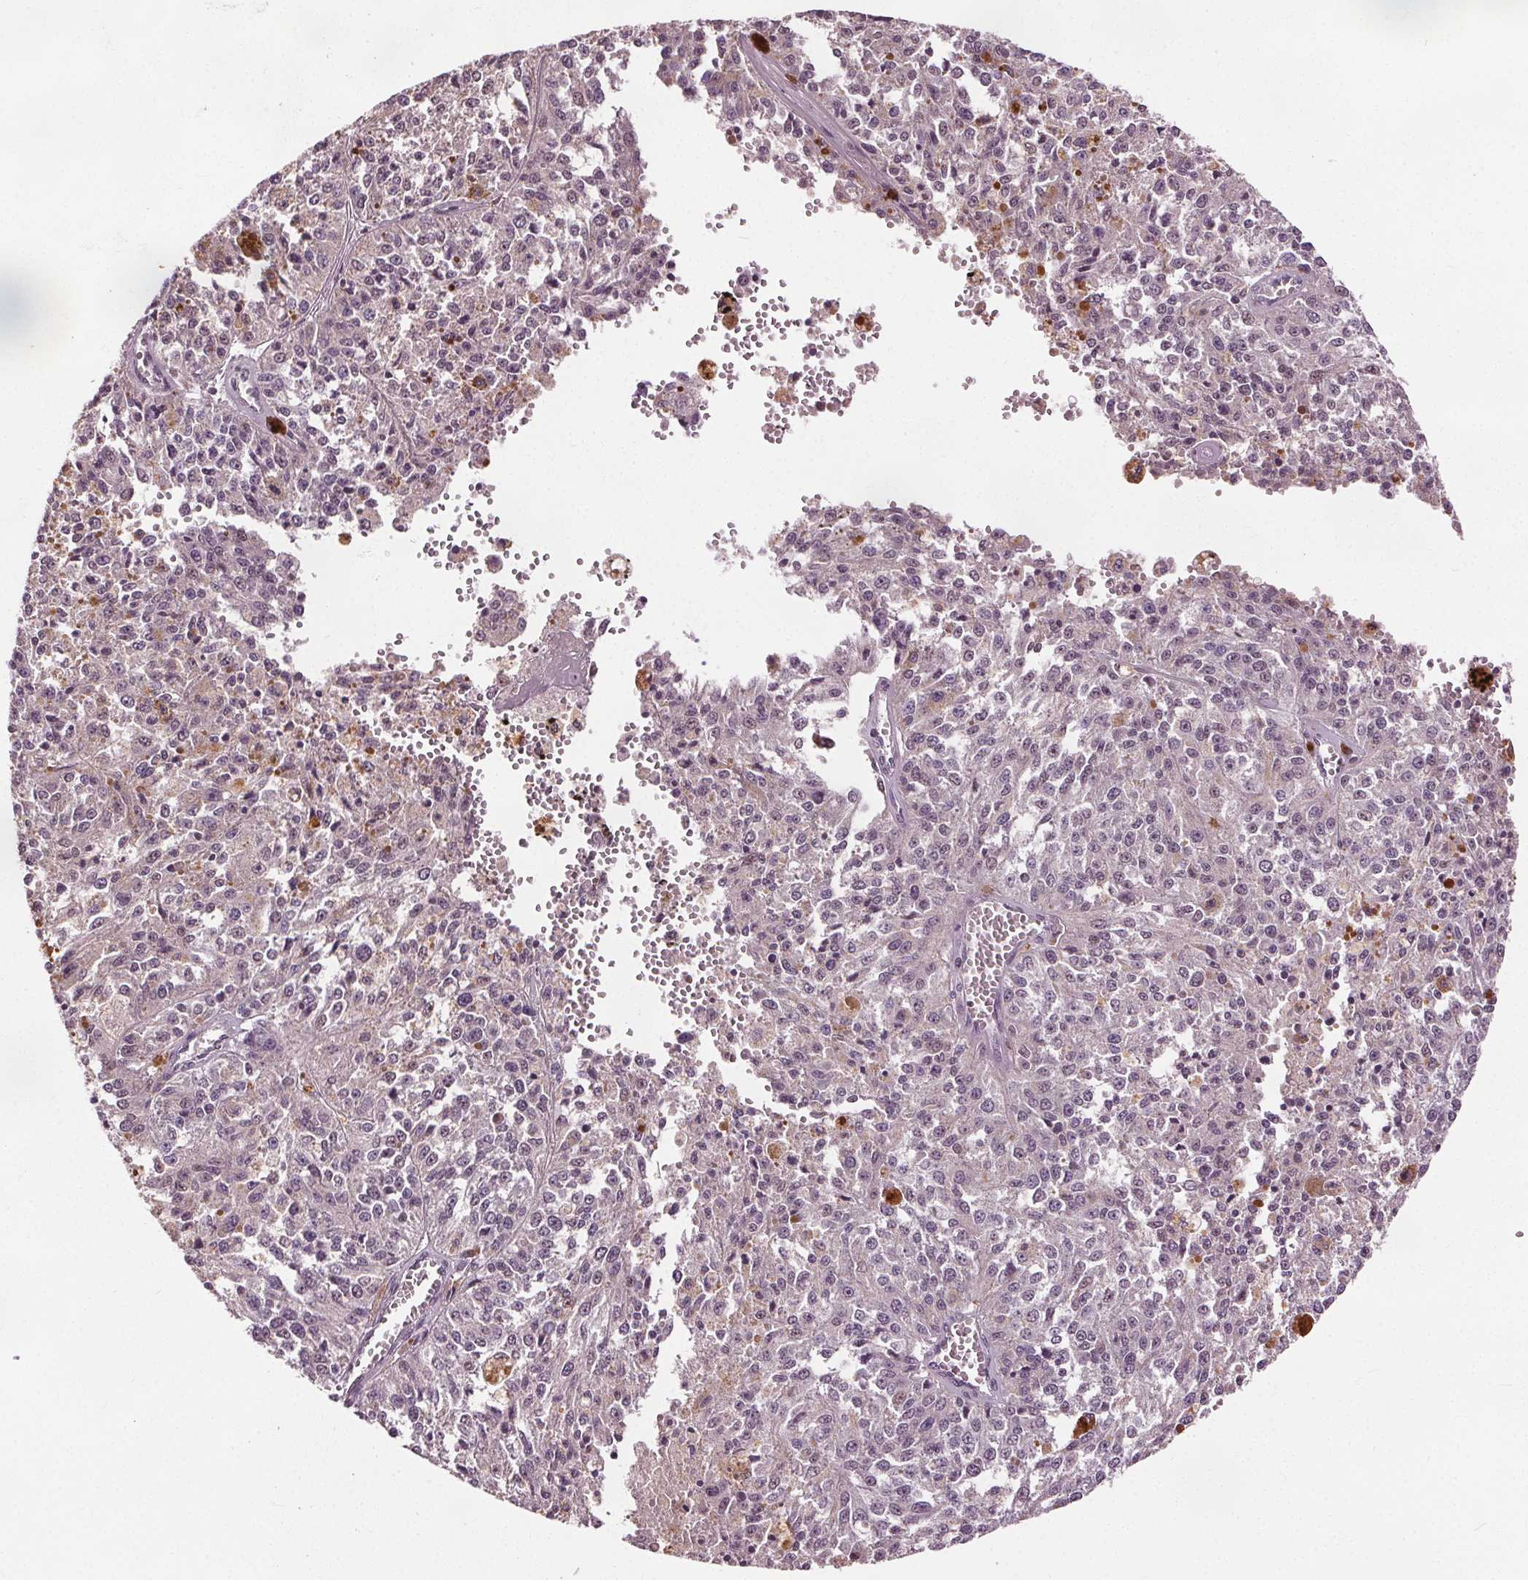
{"staining": {"intensity": "negative", "quantity": "none", "location": "none"}, "tissue": "melanoma", "cell_type": "Tumor cells", "image_type": "cancer", "snomed": [{"axis": "morphology", "description": "Malignant melanoma, Metastatic site"}, {"axis": "topography", "description": "Lymph node"}], "caption": "IHC of human melanoma demonstrates no positivity in tumor cells.", "gene": "DDX11", "patient": {"sex": "female", "age": 64}}